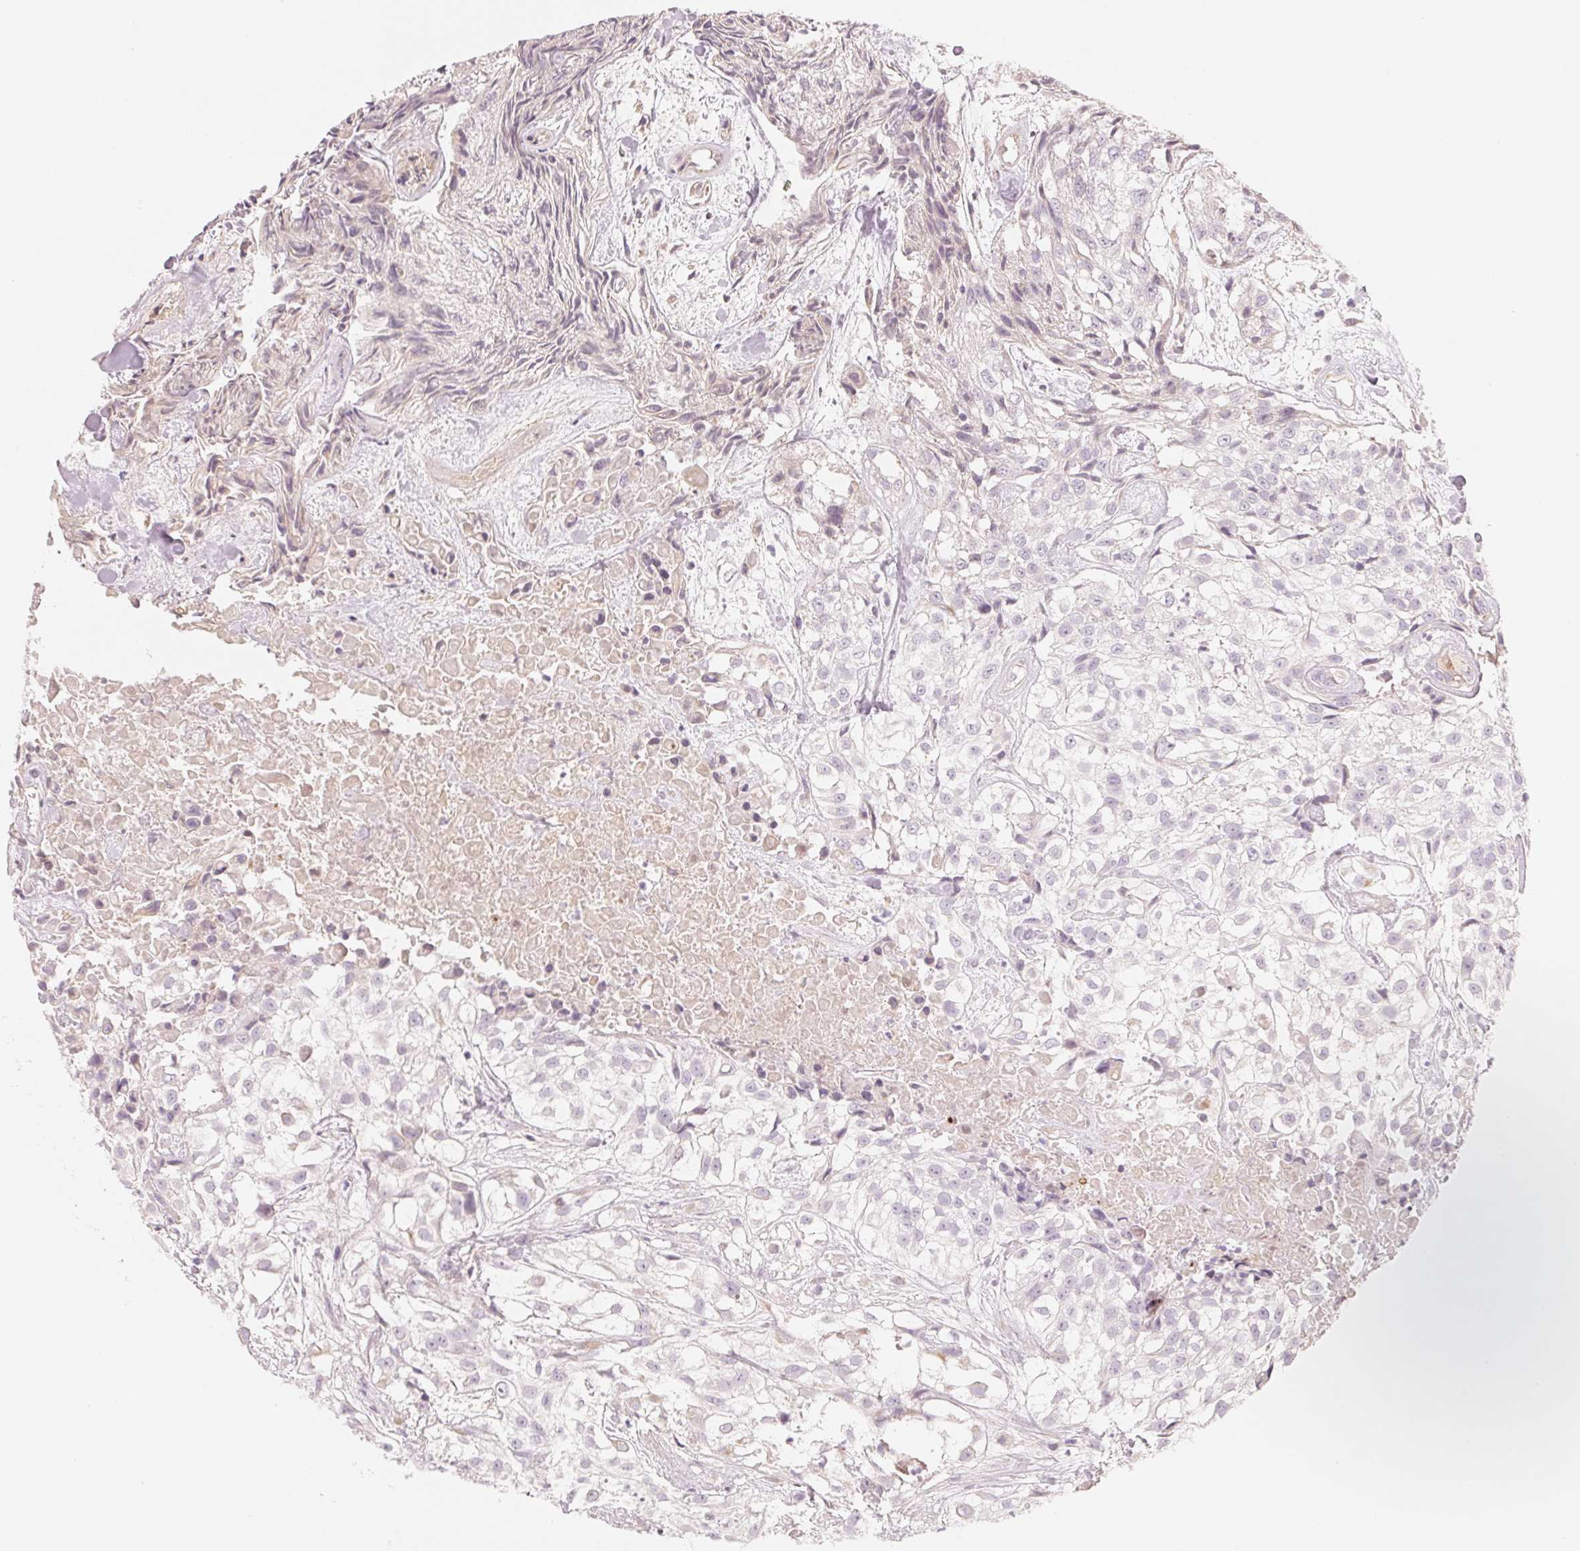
{"staining": {"intensity": "negative", "quantity": "none", "location": "none"}, "tissue": "urothelial cancer", "cell_type": "Tumor cells", "image_type": "cancer", "snomed": [{"axis": "morphology", "description": "Urothelial carcinoma, High grade"}, {"axis": "topography", "description": "Urinary bladder"}], "caption": "Tumor cells are negative for protein expression in human urothelial cancer.", "gene": "CFHR2", "patient": {"sex": "male", "age": 56}}